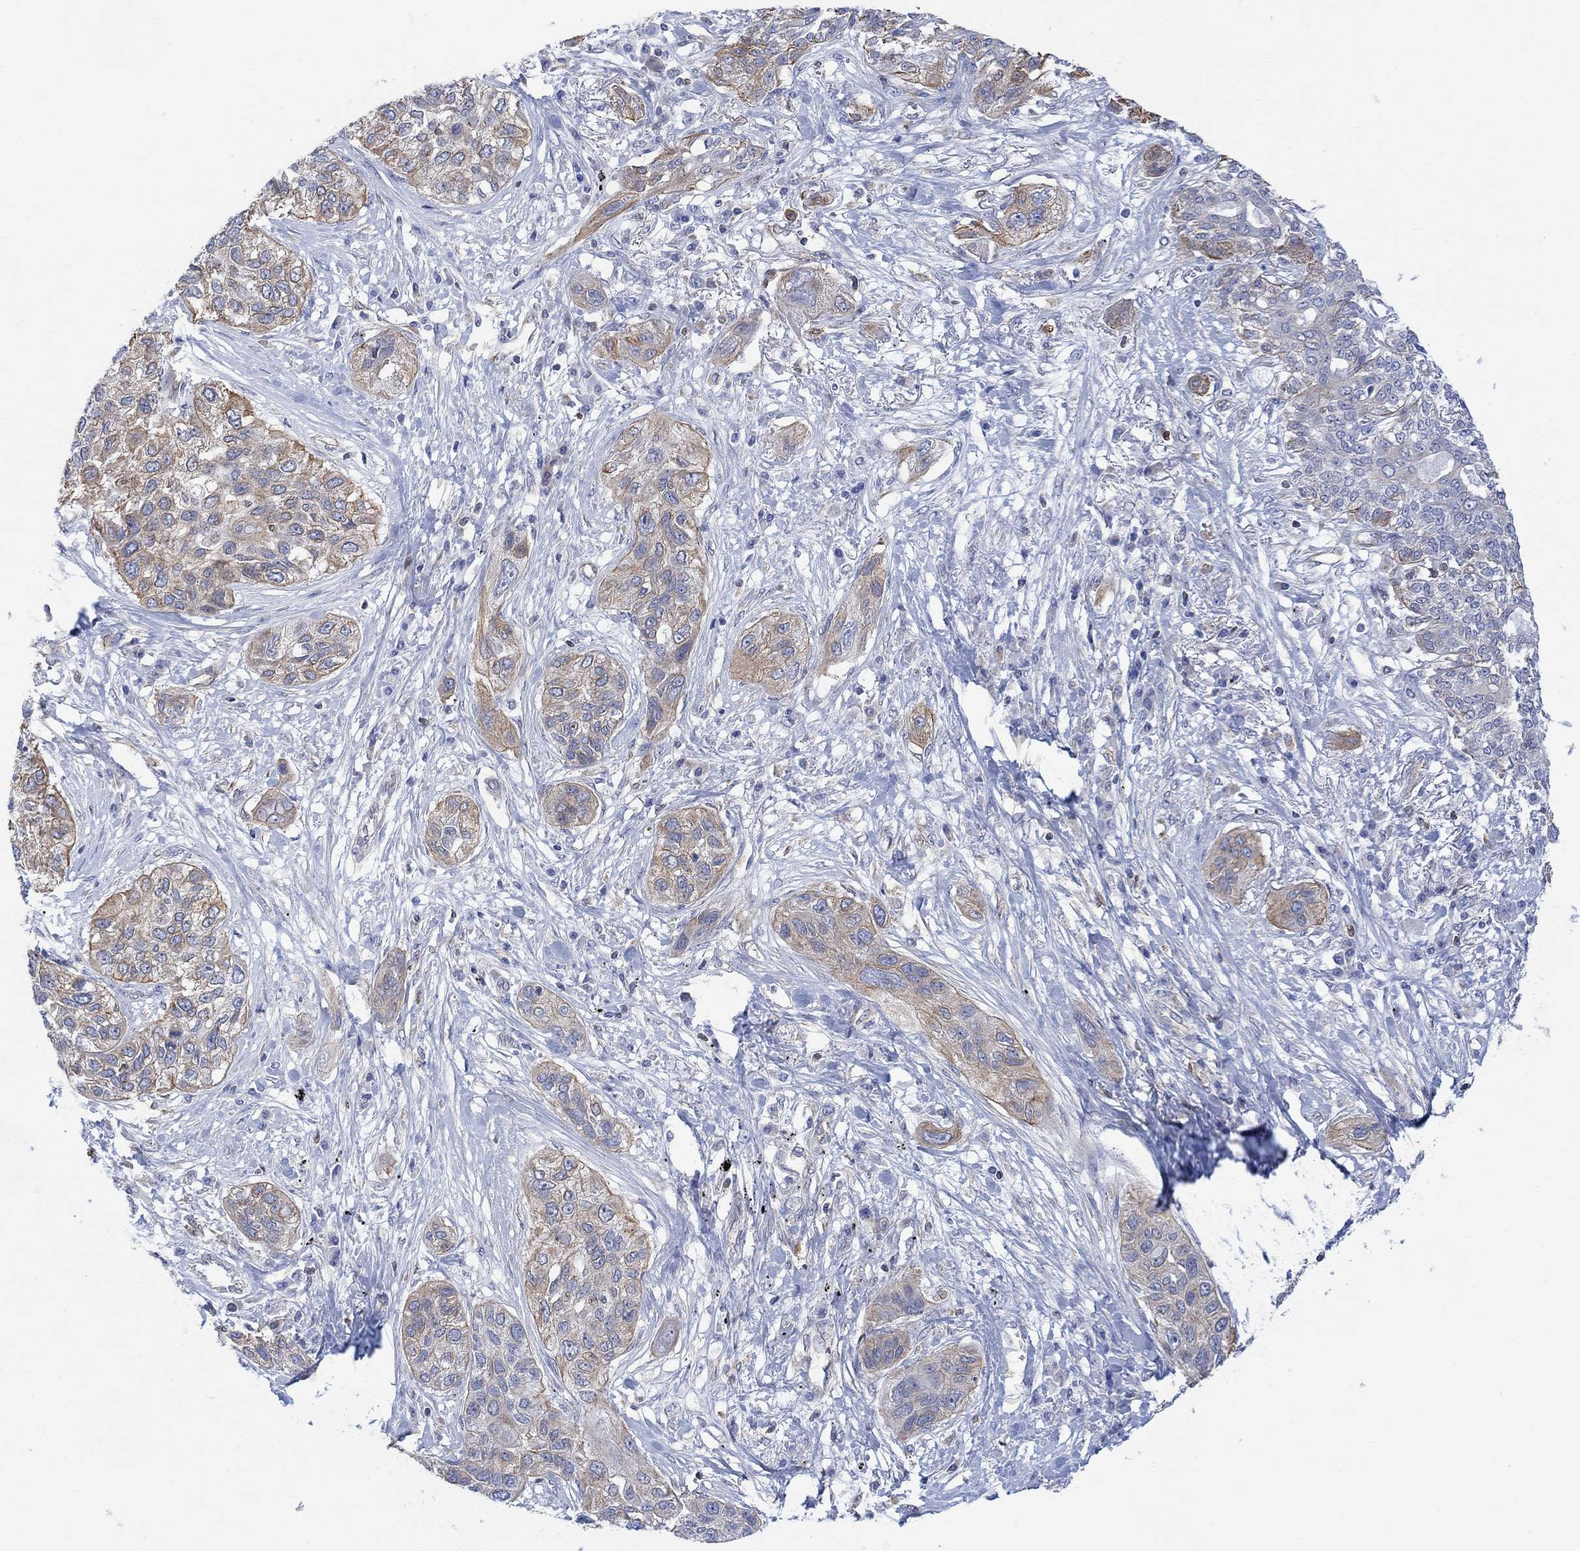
{"staining": {"intensity": "moderate", "quantity": "25%-75%", "location": "cytoplasmic/membranous"}, "tissue": "lung cancer", "cell_type": "Tumor cells", "image_type": "cancer", "snomed": [{"axis": "morphology", "description": "Squamous cell carcinoma, NOS"}, {"axis": "topography", "description": "Lung"}], "caption": "Immunohistochemistry (IHC) of lung squamous cell carcinoma shows medium levels of moderate cytoplasmic/membranous staining in approximately 25%-75% of tumor cells. (Brightfield microscopy of DAB IHC at high magnification).", "gene": "GBP5", "patient": {"sex": "female", "age": 70}}